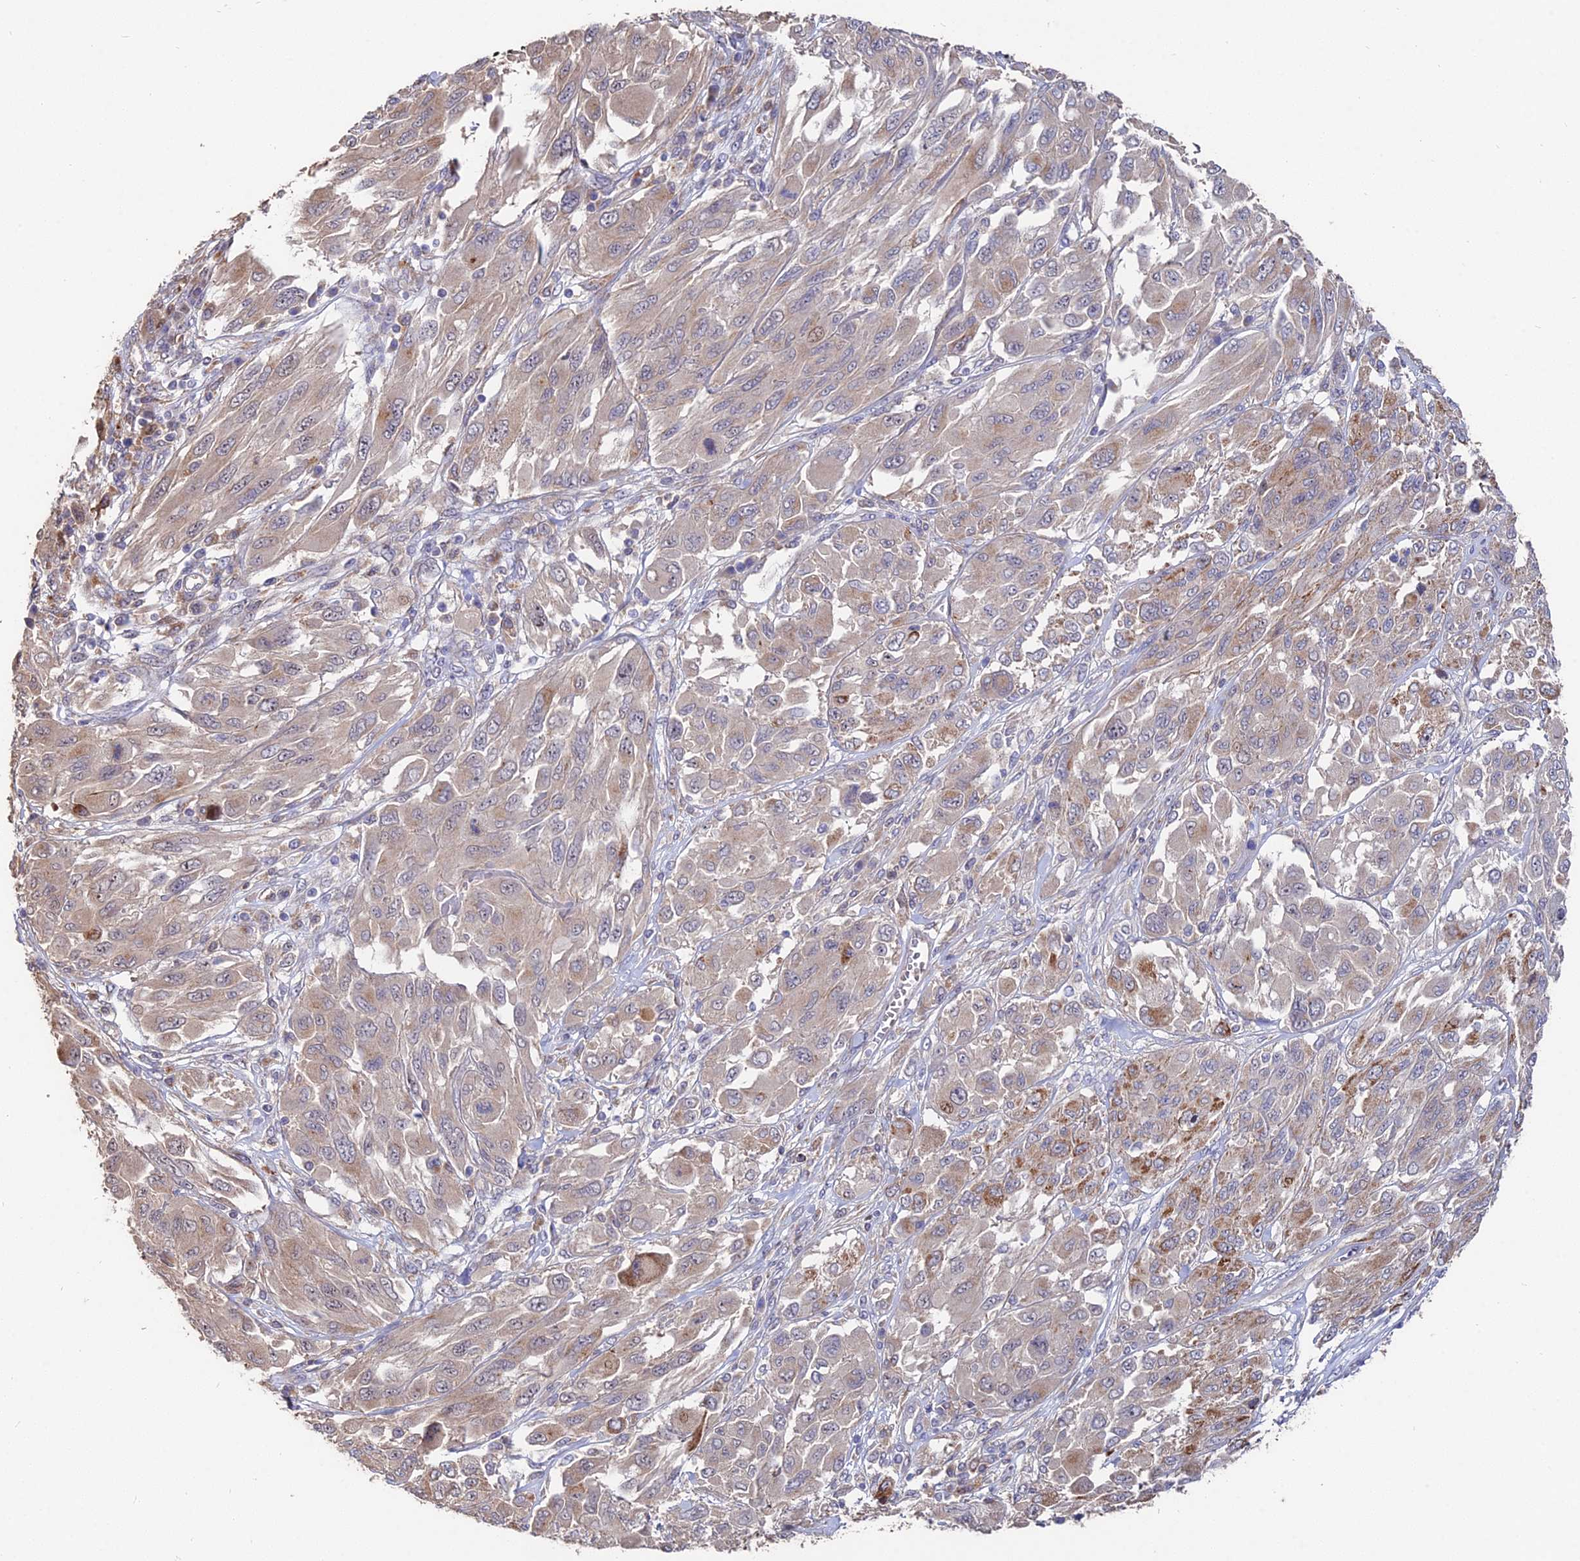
{"staining": {"intensity": "moderate", "quantity": "<25%", "location": "cytoplasmic/membranous"}, "tissue": "melanoma", "cell_type": "Tumor cells", "image_type": "cancer", "snomed": [{"axis": "morphology", "description": "Malignant melanoma, NOS"}, {"axis": "topography", "description": "Skin"}], "caption": "Immunohistochemical staining of human malignant melanoma shows low levels of moderate cytoplasmic/membranous positivity in about <25% of tumor cells. (DAB (3,3'-diaminobenzidine) IHC, brown staining for protein, blue staining for nuclei).", "gene": "ACTR5", "patient": {"sex": "female", "age": 91}}